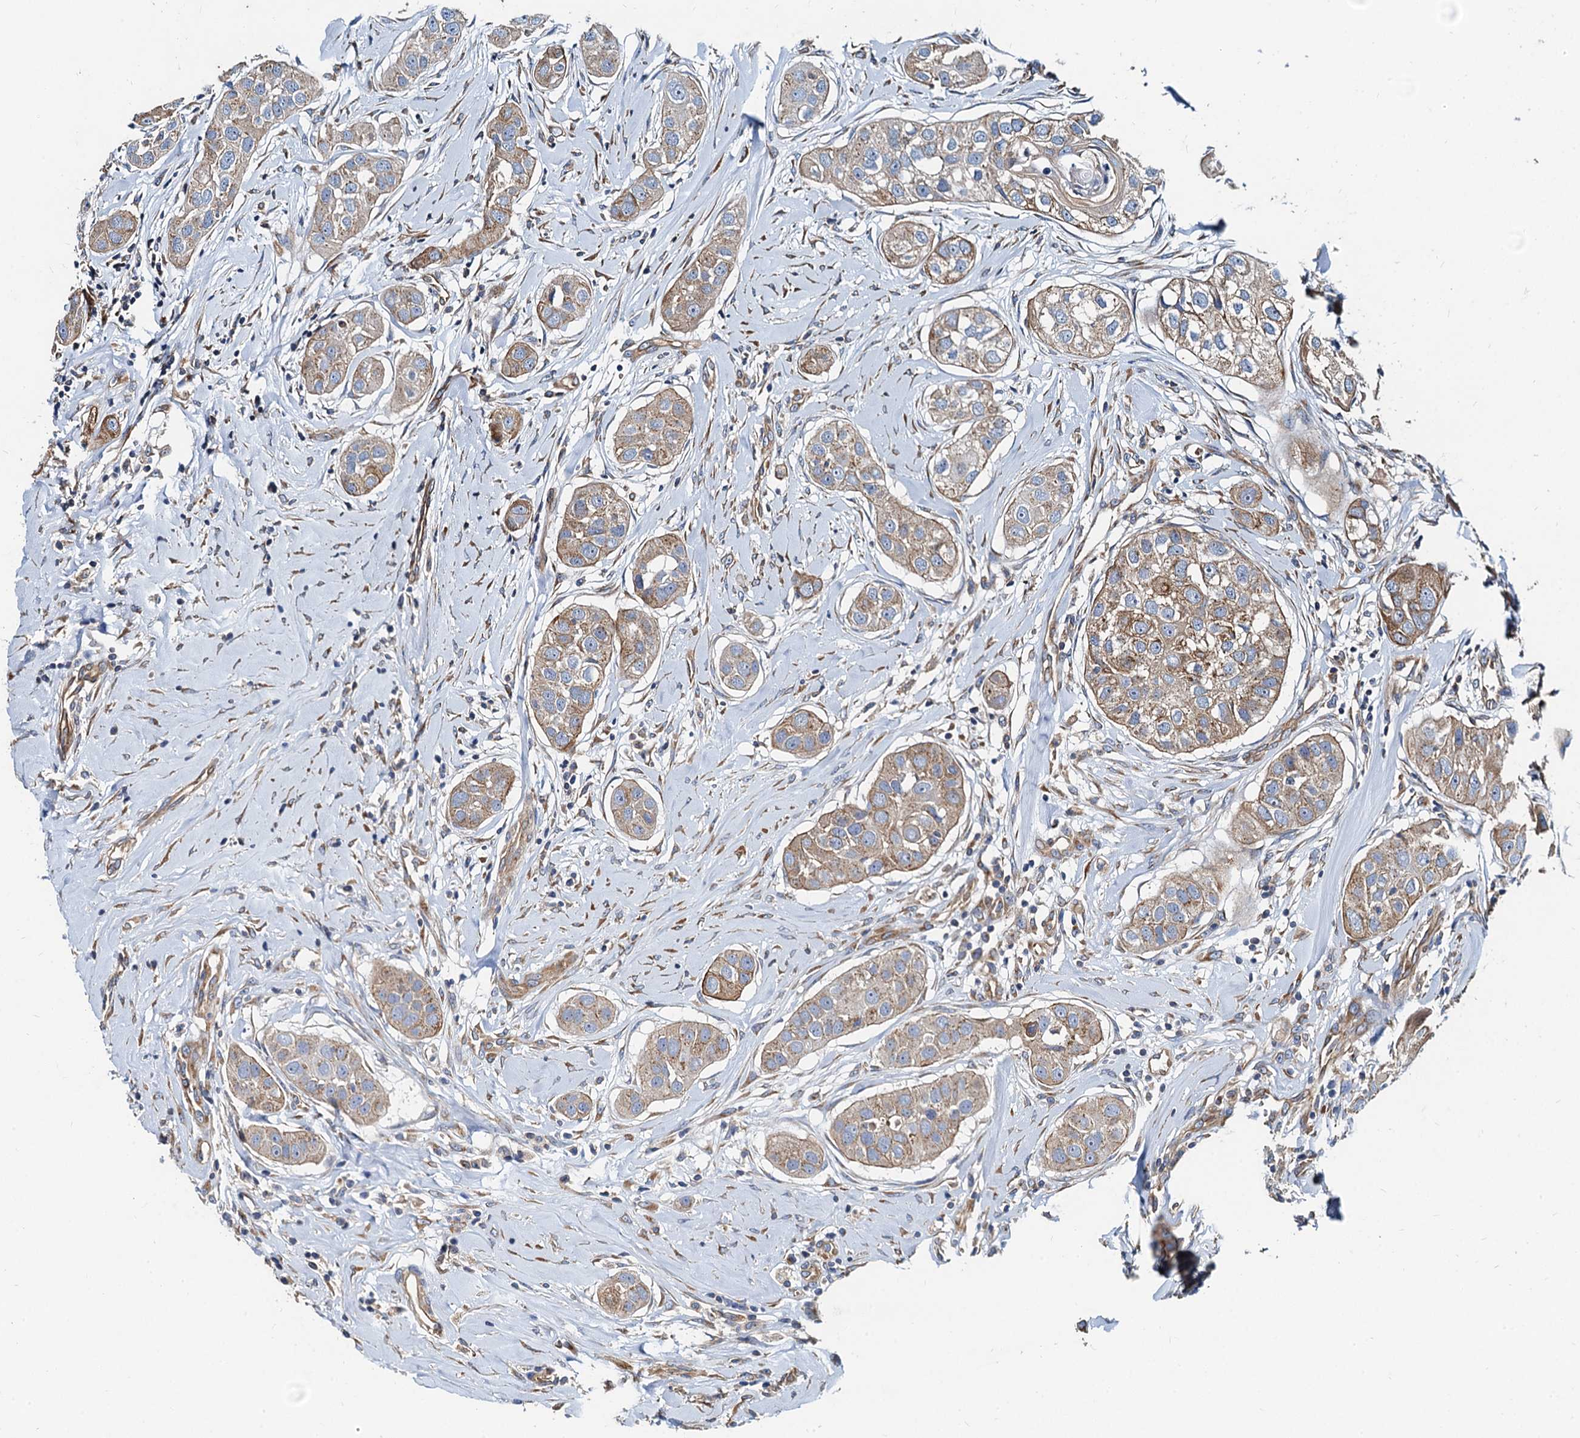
{"staining": {"intensity": "moderate", "quantity": ">75%", "location": "cytoplasmic/membranous"}, "tissue": "head and neck cancer", "cell_type": "Tumor cells", "image_type": "cancer", "snomed": [{"axis": "morphology", "description": "Normal tissue, NOS"}, {"axis": "morphology", "description": "Squamous cell carcinoma, NOS"}, {"axis": "topography", "description": "Skeletal muscle"}, {"axis": "topography", "description": "Head-Neck"}], "caption": "The immunohistochemical stain highlights moderate cytoplasmic/membranous expression in tumor cells of head and neck cancer (squamous cell carcinoma) tissue.", "gene": "NGRN", "patient": {"sex": "male", "age": 51}}